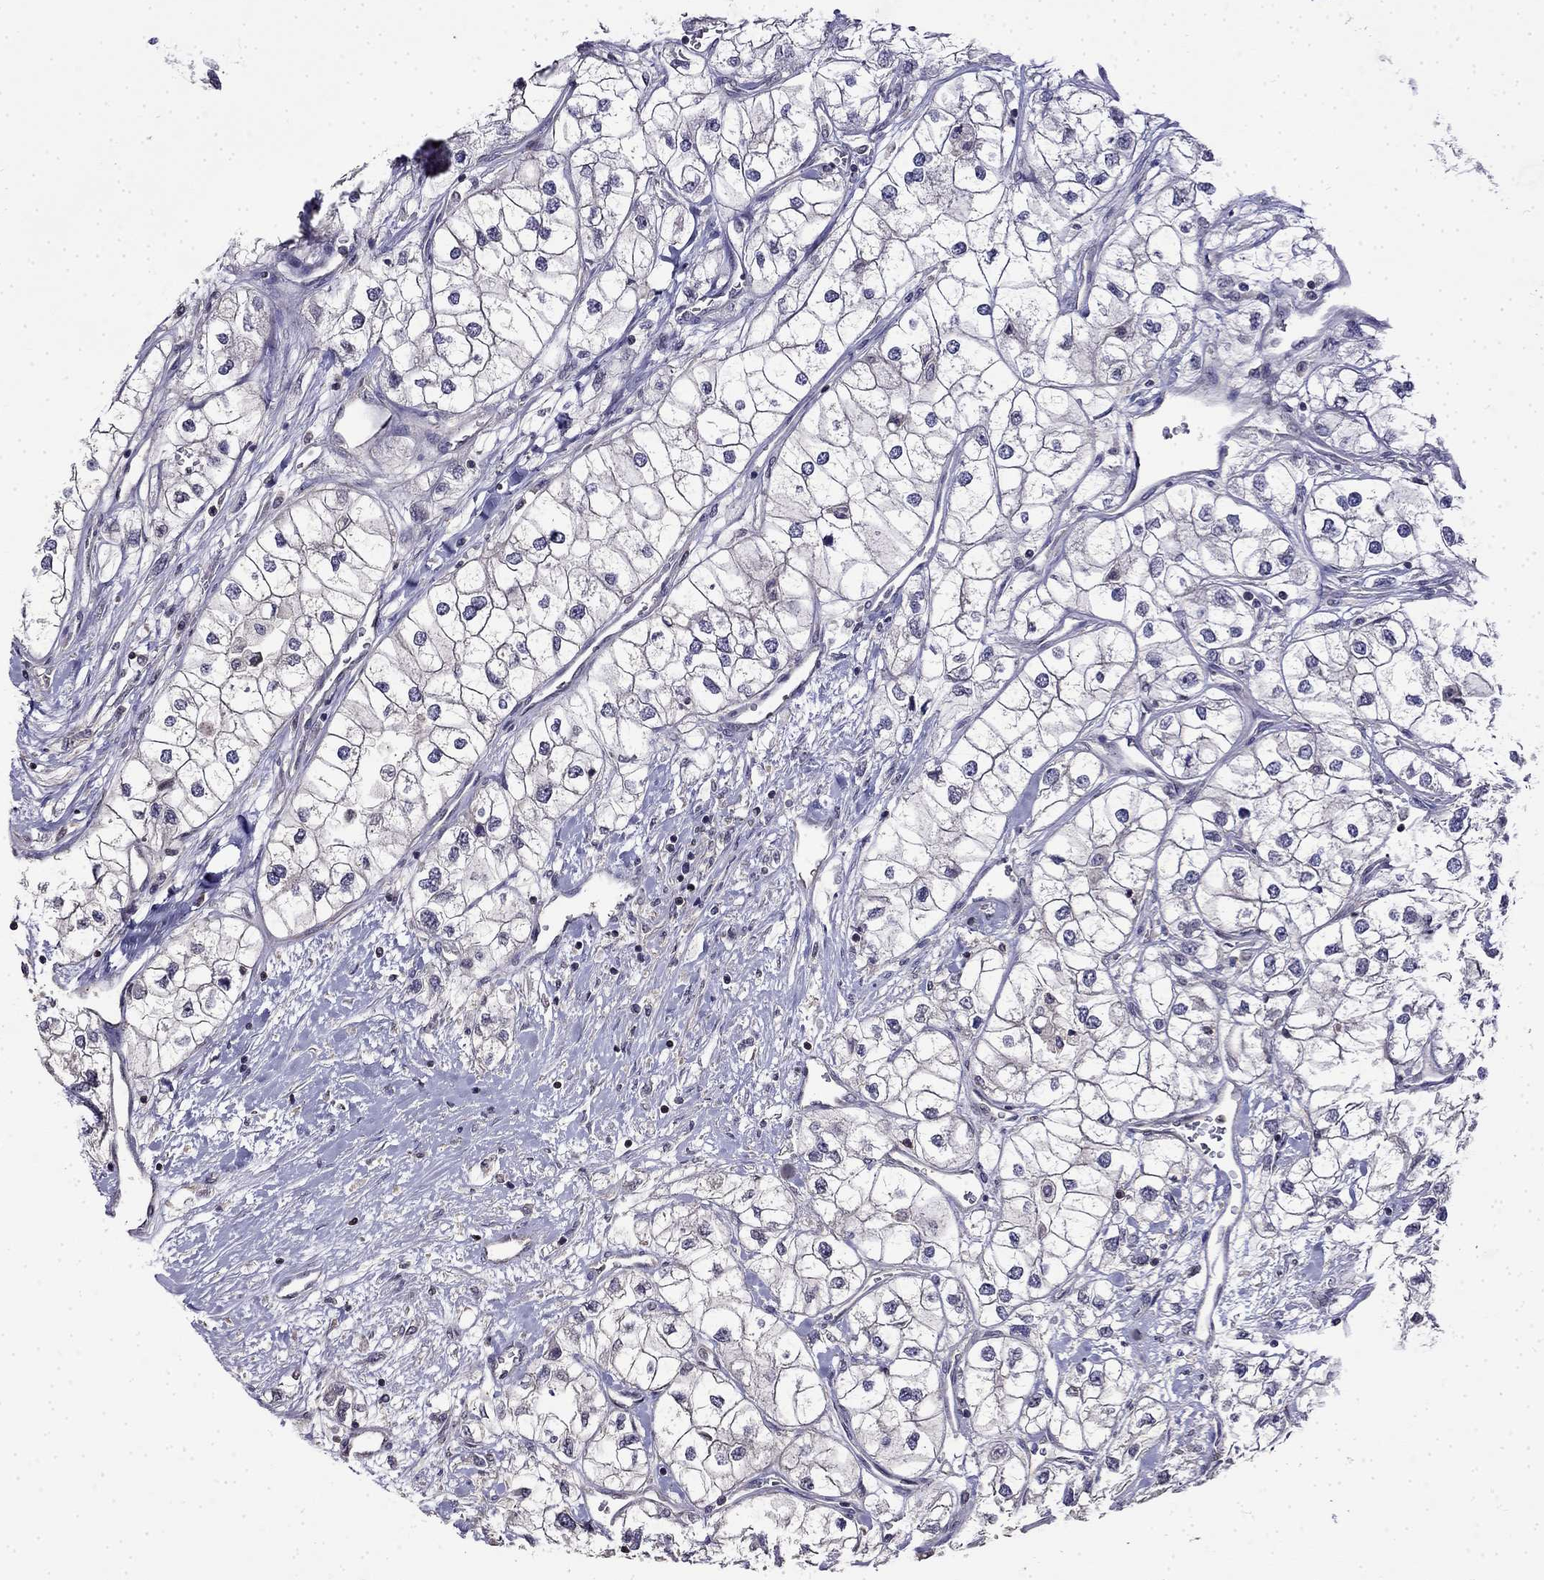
{"staining": {"intensity": "negative", "quantity": "none", "location": "none"}, "tissue": "renal cancer", "cell_type": "Tumor cells", "image_type": "cancer", "snomed": [{"axis": "morphology", "description": "Adenocarcinoma, NOS"}, {"axis": "topography", "description": "Kidney"}], "caption": "The image displays no significant staining in tumor cells of renal adenocarcinoma.", "gene": "GUCA1B", "patient": {"sex": "male", "age": 59}}